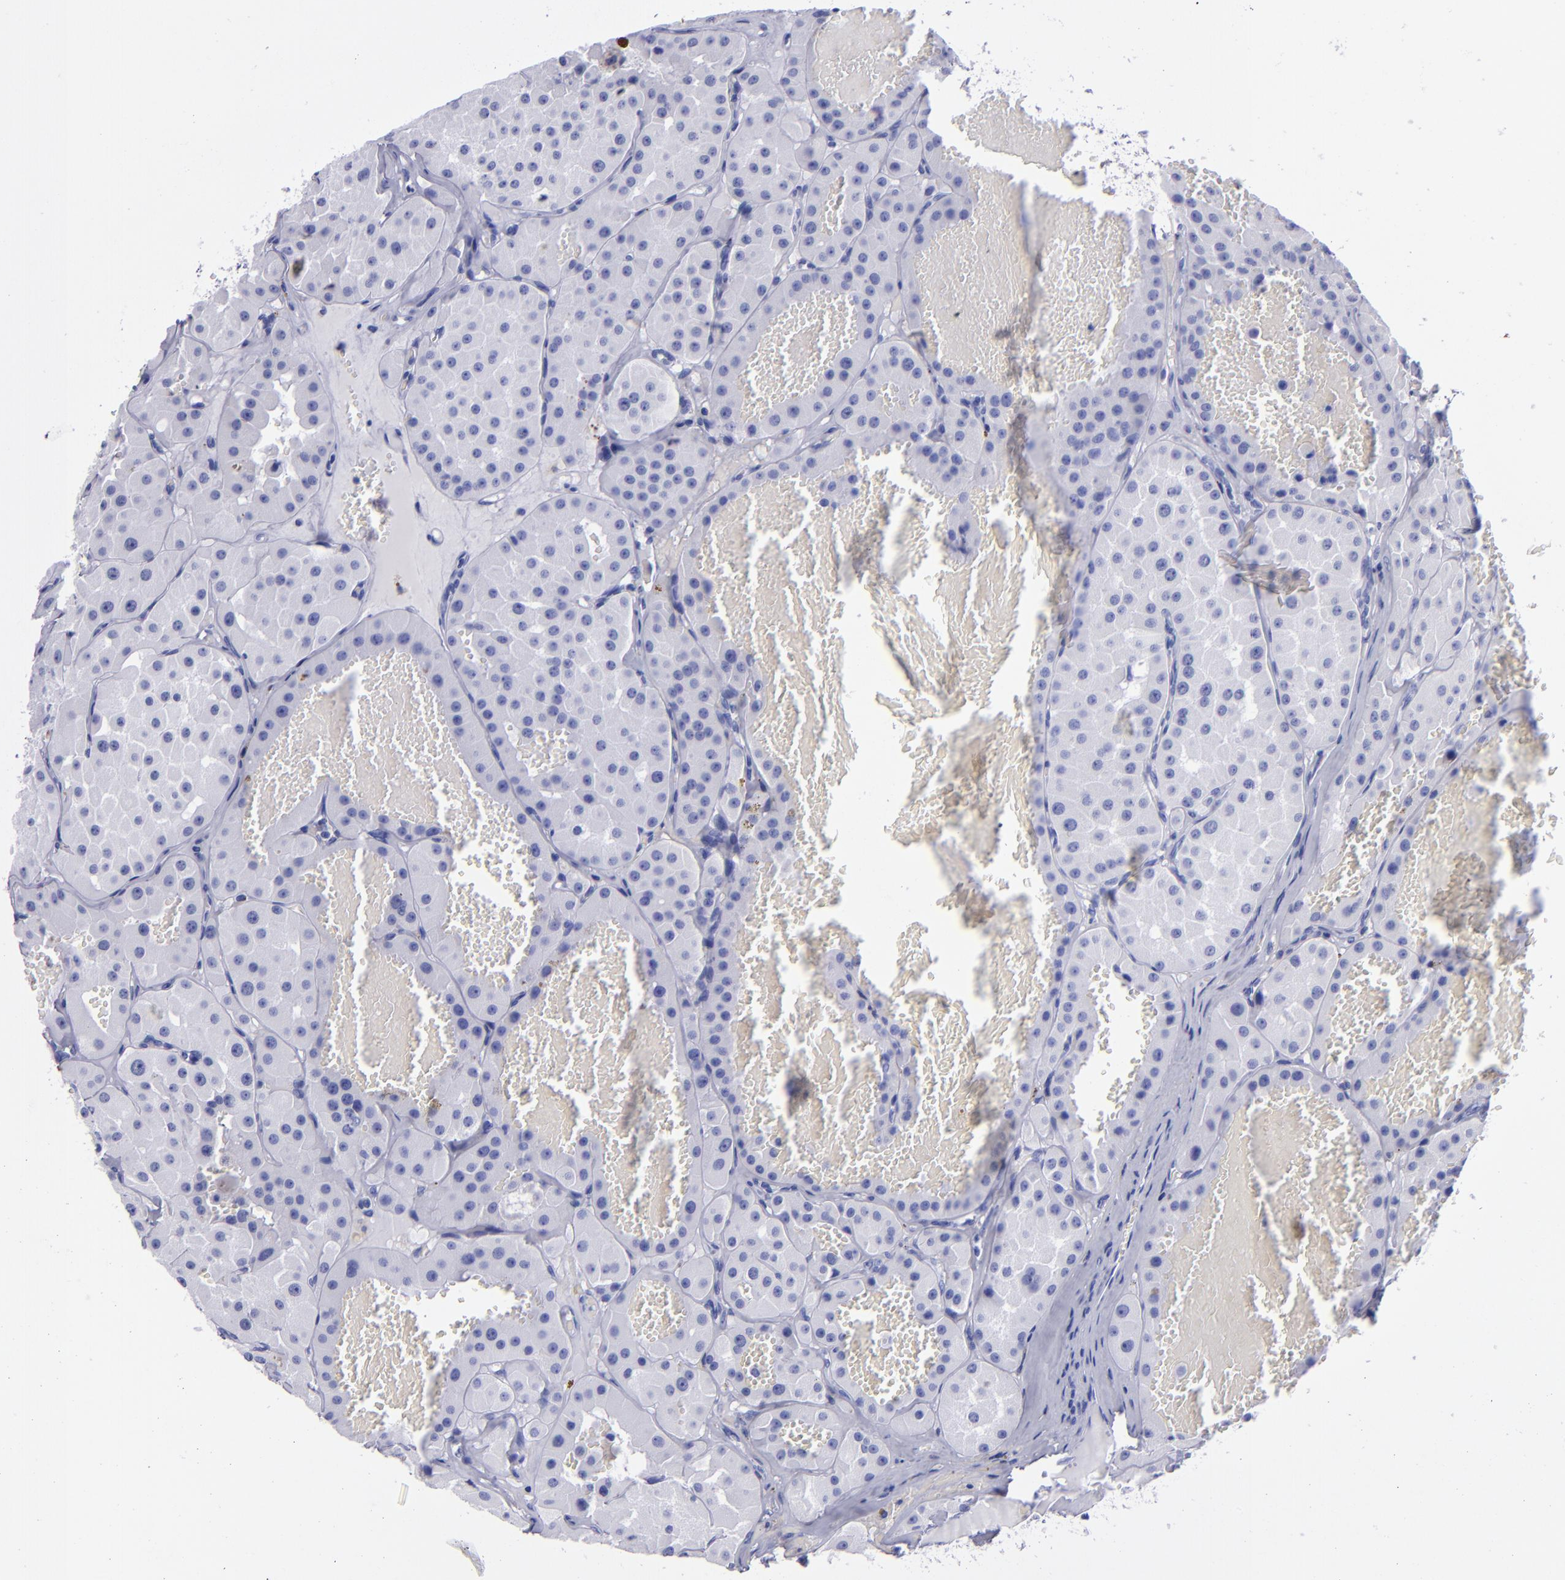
{"staining": {"intensity": "negative", "quantity": "none", "location": "none"}, "tissue": "renal cancer", "cell_type": "Tumor cells", "image_type": "cancer", "snomed": [{"axis": "morphology", "description": "Adenocarcinoma, uncertain malignant potential"}, {"axis": "topography", "description": "Kidney"}], "caption": "Tumor cells show no significant positivity in renal cancer (adenocarcinoma,  uncertain malignant potential).", "gene": "CD38", "patient": {"sex": "male", "age": 63}}